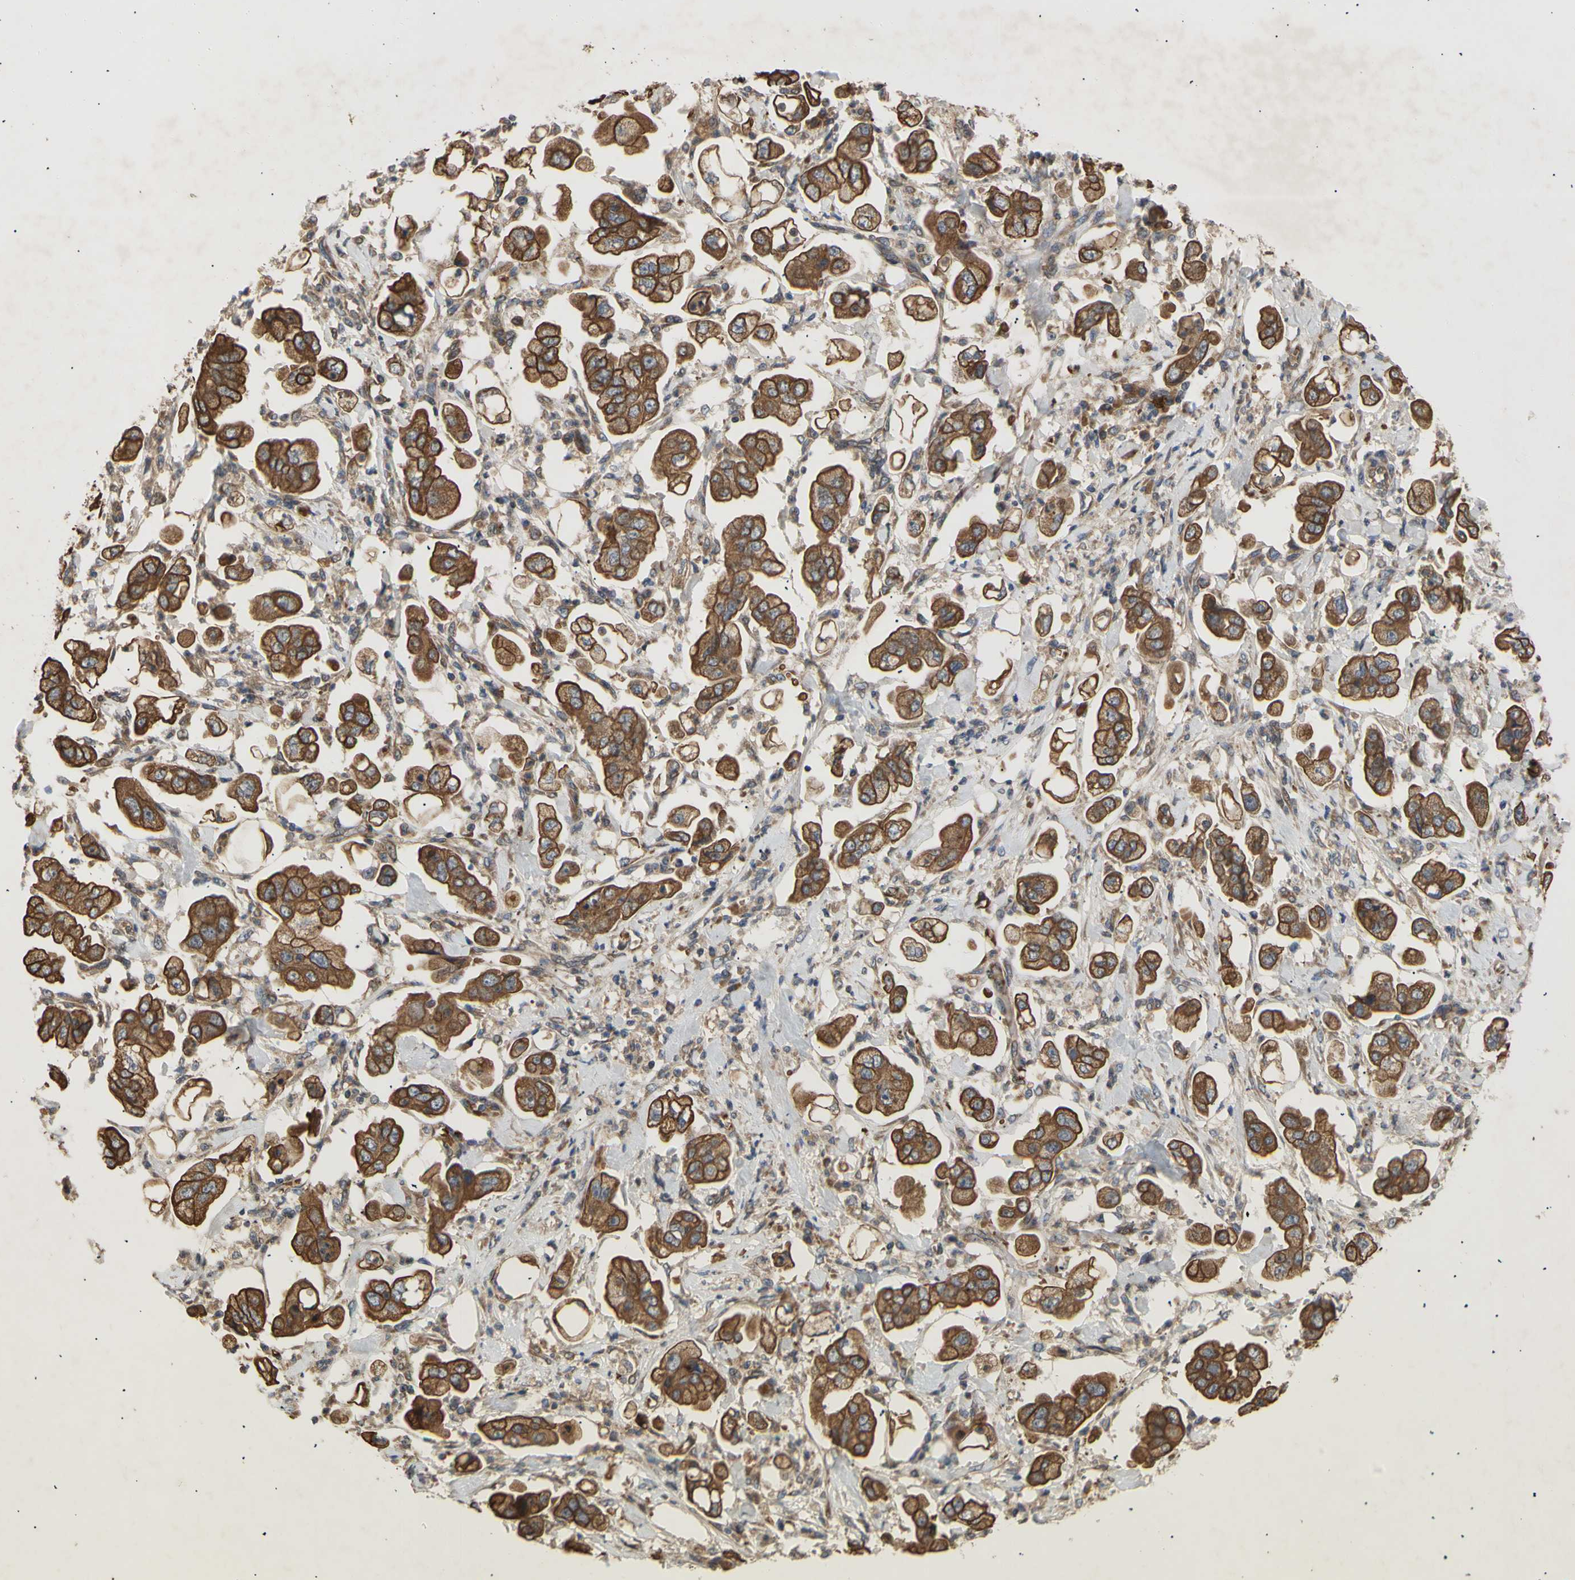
{"staining": {"intensity": "moderate", "quantity": ">75%", "location": "cytoplasmic/membranous"}, "tissue": "stomach cancer", "cell_type": "Tumor cells", "image_type": "cancer", "snomed": [{"axis": "morphology", "description": "Adenocarcinoma, NOS"}, {"axis": "topography", "description": "Stomach"}], "caption": "Immunohistochemical staining of human stomach adenocarcinoma reveals medium levels of moderate cytoplasmic/membranous protein staining in approximately >75% of tumor cells. The protein of interest is shown in brown color, while the nuclei are stained blue.", "gene": "PKN1", "patient": {"sex": "male", "age": 62}}